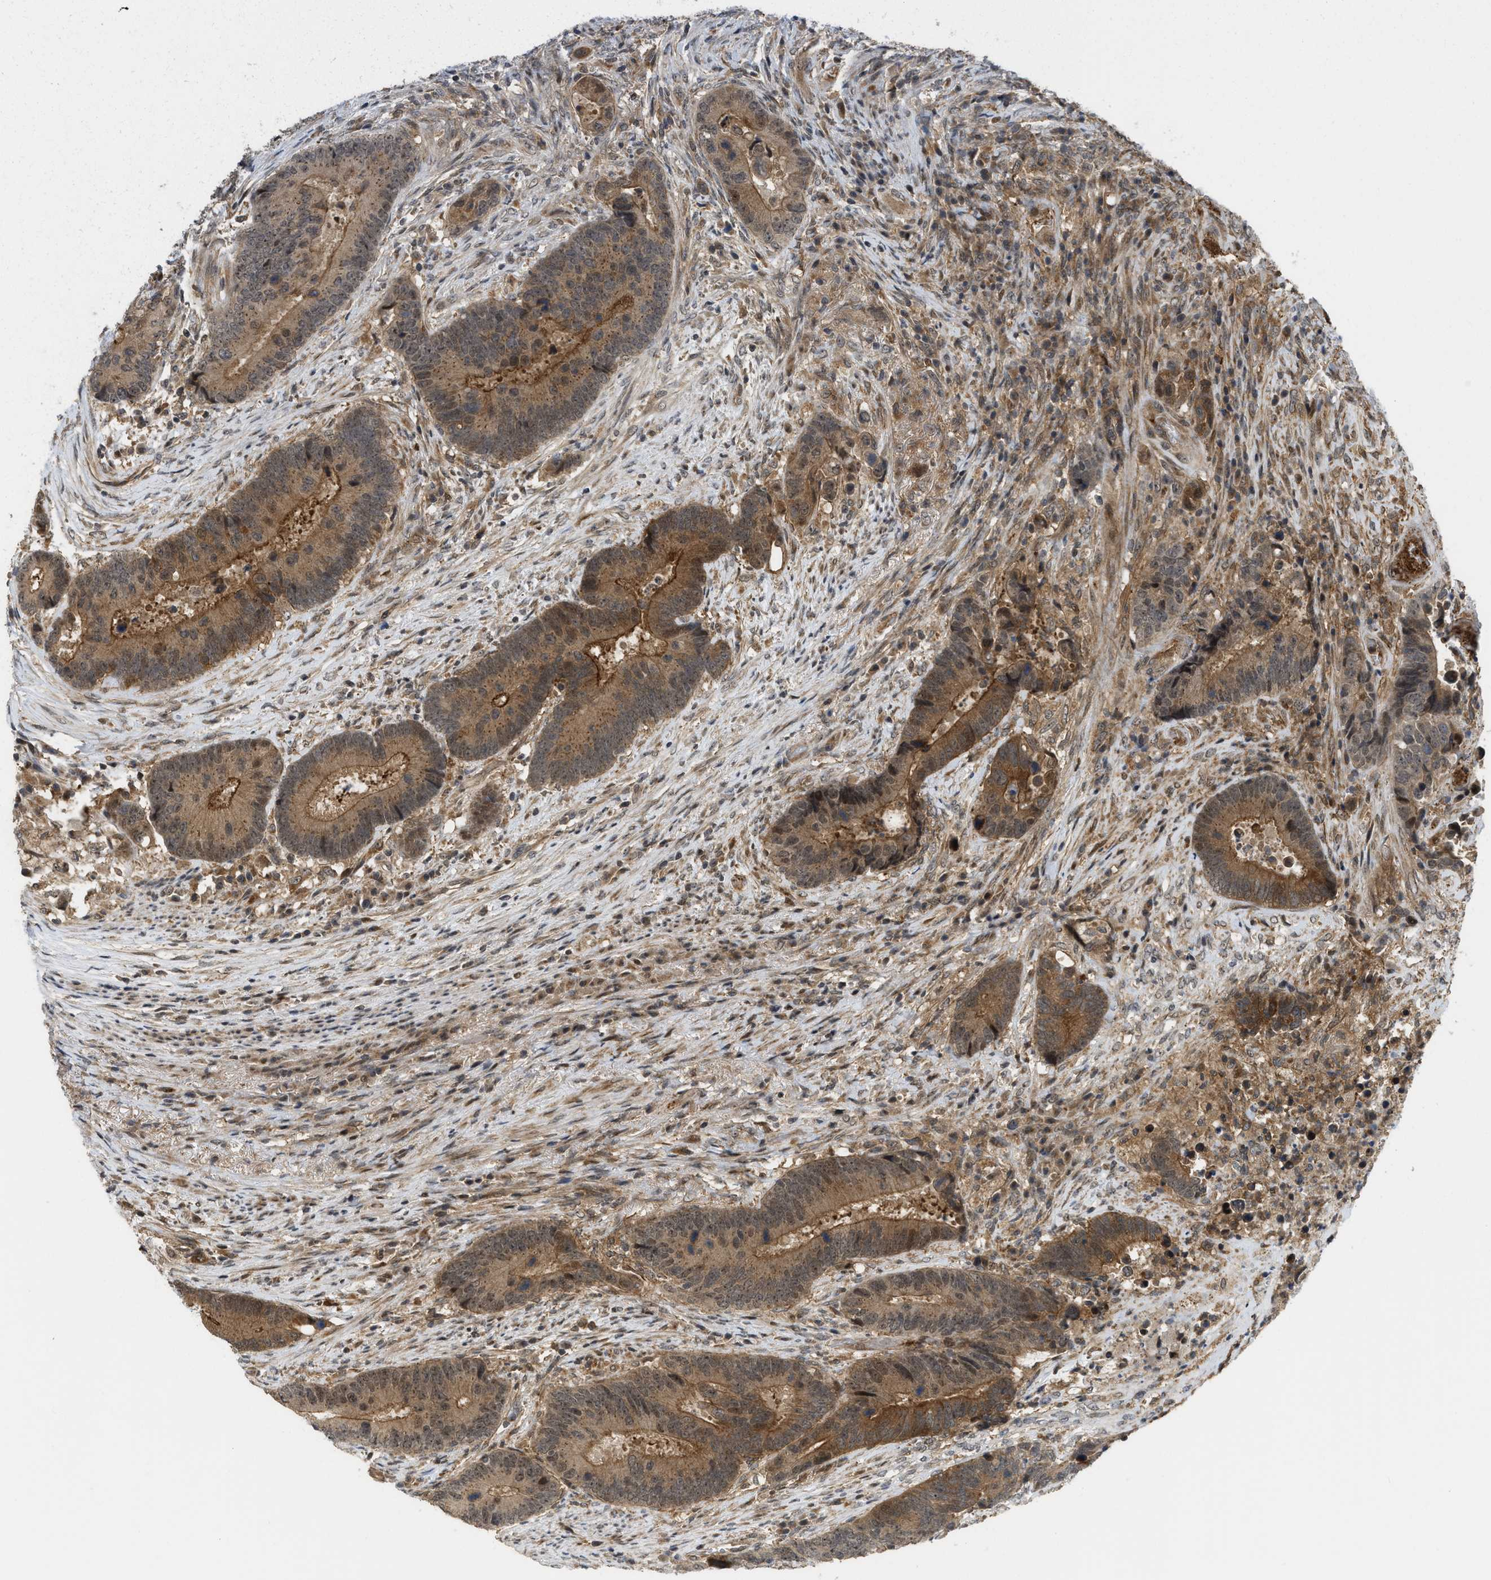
{"staining": {"intensity": "moderate", "quantity": ">75%", "location": "cytoplasmic/membranous"}, "tissue": "colorectal cancer", "cell_type": "Tumor cells", "image_type": "cancer", "snomed": [{"axis": "morphology", "description": "Adenocarcinoma, NOS"}, {"axis": "topography", "description": "Rectum"}], "caption": "Tumor cells exhibit medium levels of moderate cytoplasmic/membranous positivity in about >75% of cells in human colorectal adenocarcinoma.", "gene": "DNAJC28", "patient": {"sex": "female", "age": 89}}